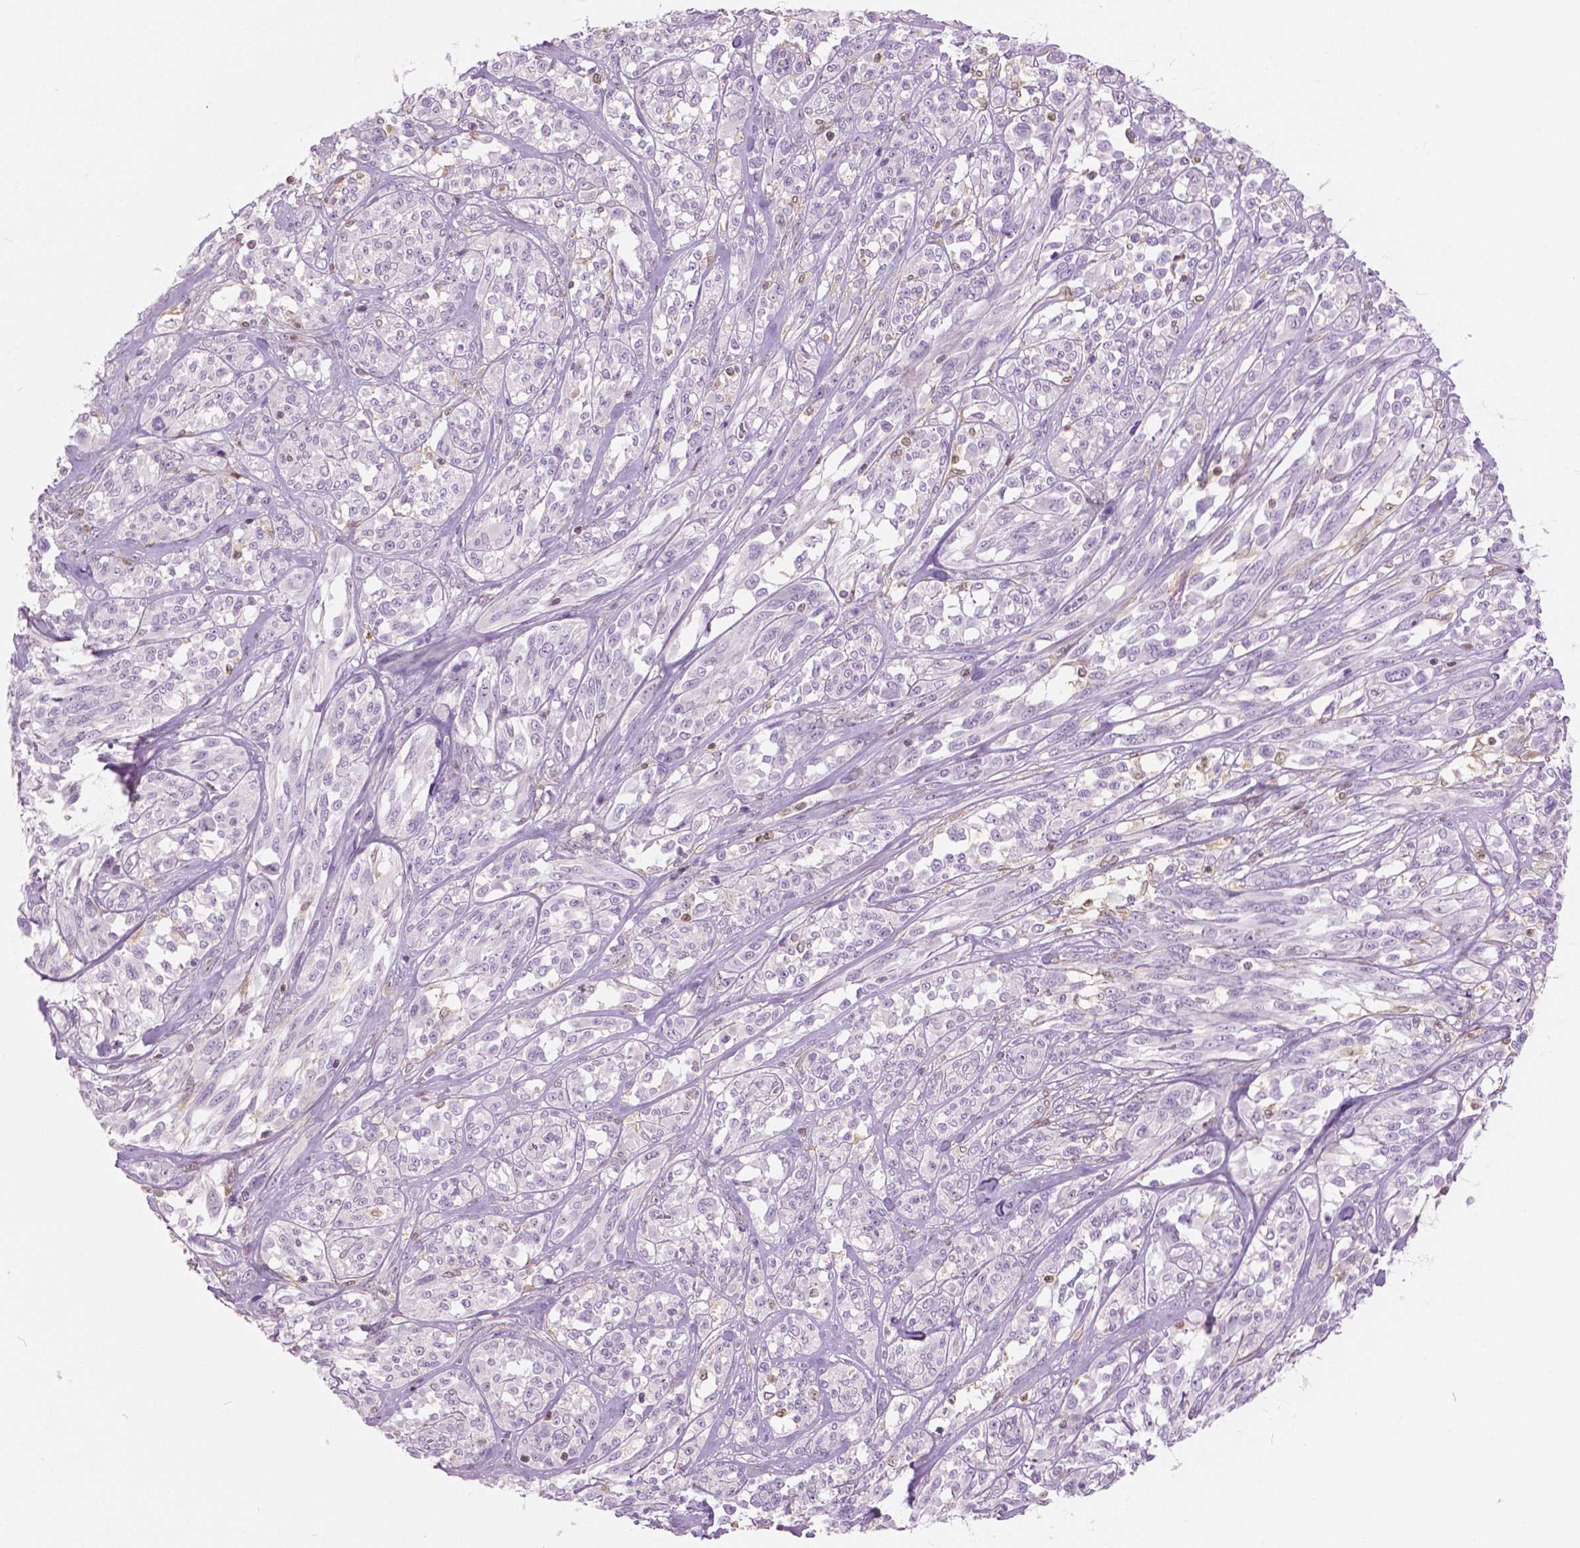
{"staining": {"intensity": "negative", "quantity": "none", "location": "none"}, "tissue": "melanoma", "cell_type": "Tumor cells", "image_type": "cancer", "snomed": [{"axis": "morphology", "description": "Malignant melanoma, NOS"}, {"axis": "topography", "description": "Skin"}], "caption": "The micrograph exhibits no staining of tumor cells in malignant melanoma.", "gene": "GALM", "patient": {"sex": "female", "age": 91}}